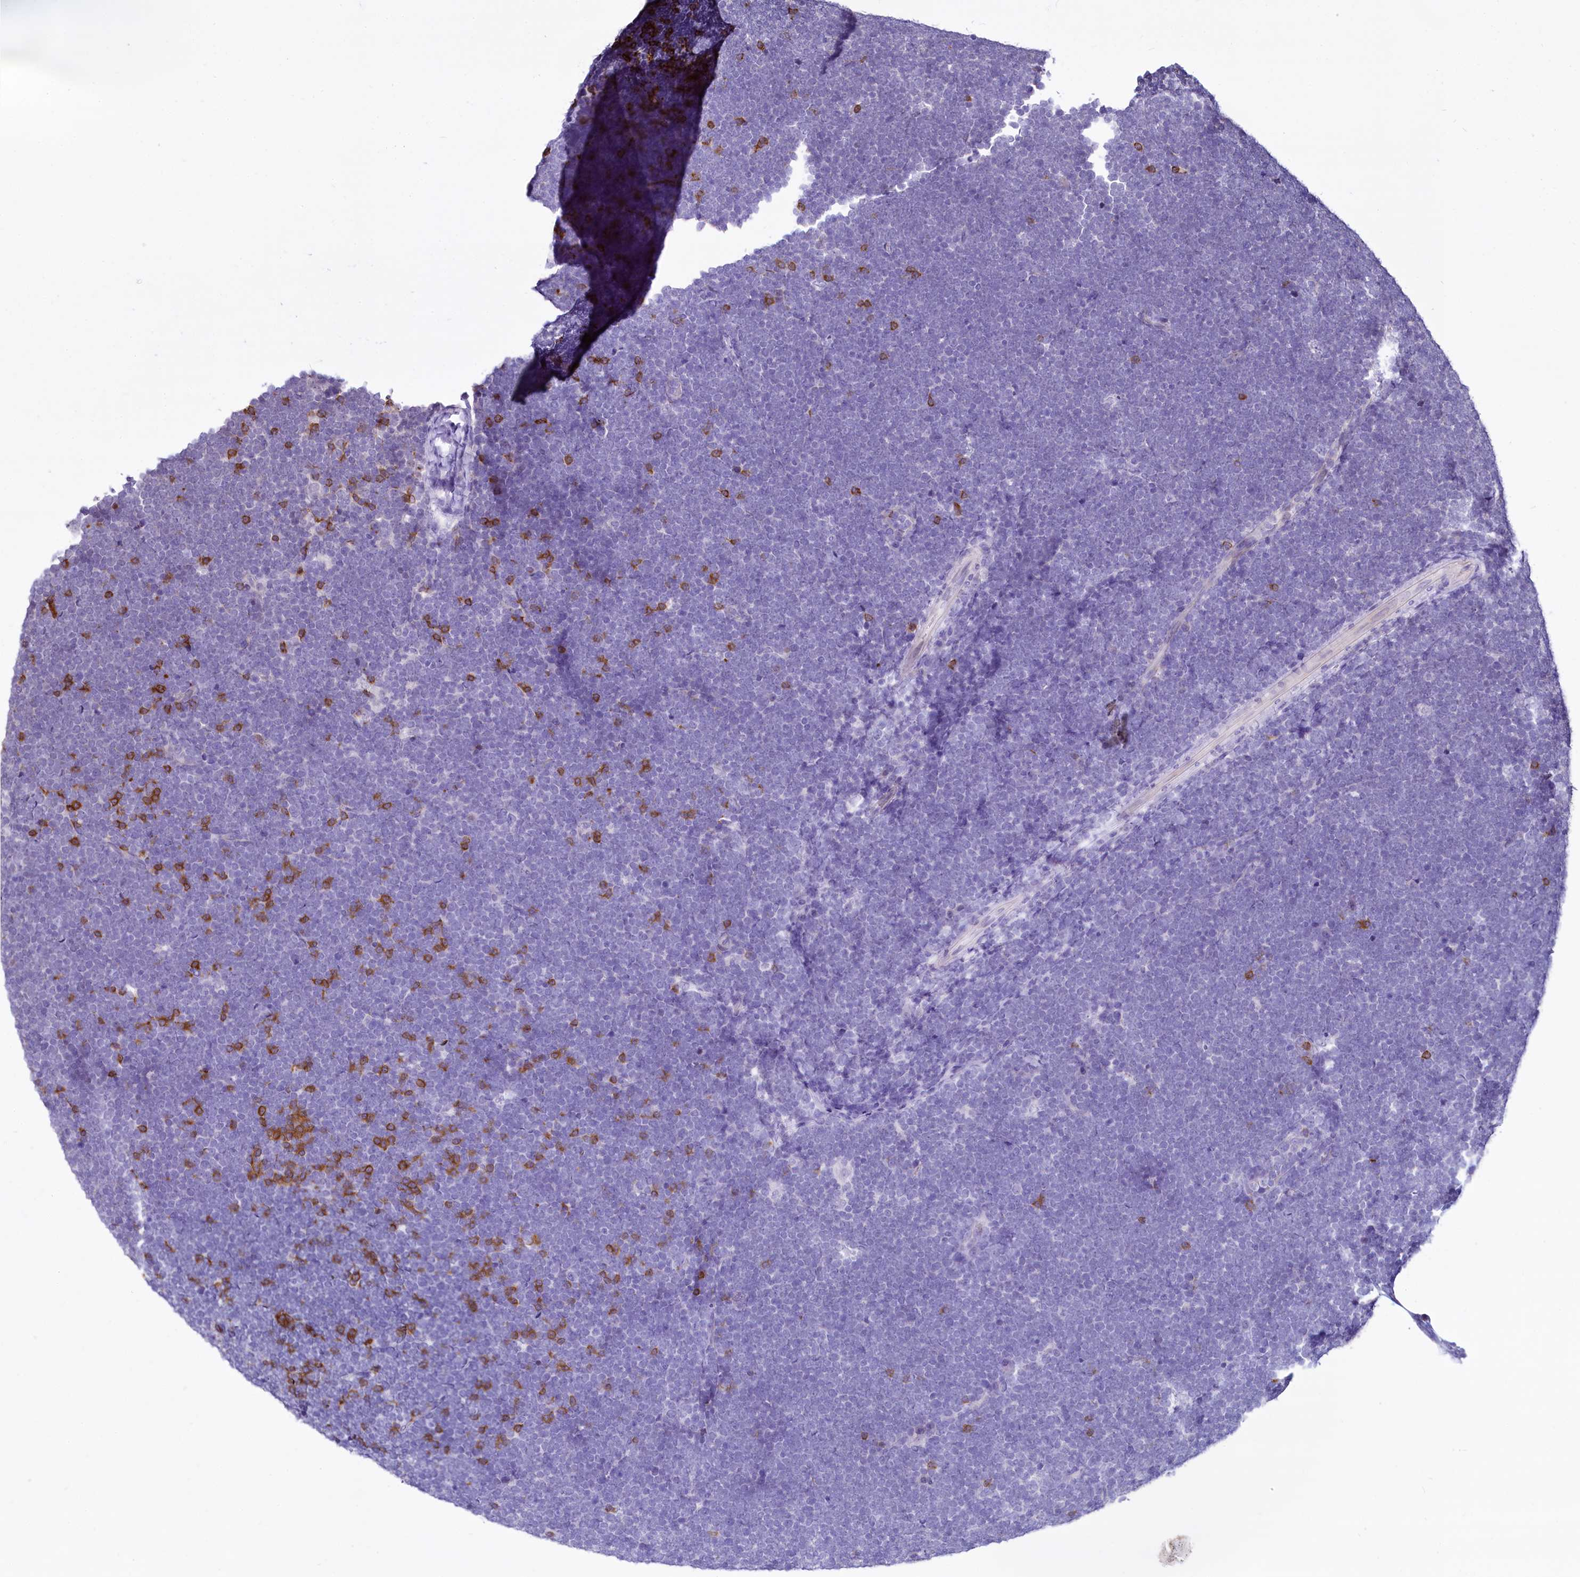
{"staining": {"intensity": "moderate", "quantity": "<25%", "location": "cytoplasmic/membranous"}, "tissue": "lymphoma", "cell_type": "Tumor cells", "image_type": "cancer", "snomed": [{"axis": "morphology", "description": "Malignant lymphoma, non-Hodgkin's type, High grade"}, {"axis": "topography", "description": "Lymph node"}], "caption": "An immunohistochemistry (IHC) histopathology image of tumor tissue is shown. Protein staining in brown shows moderate cytoplasmic/membranous positivity in lymphoma within tumor cells. Using DAB (brown) and hematoxylin (blue) stains, captured at high magnification using brightfield microscopy.", "gene": "BANK1", "patient": {"sex": "male", "age": 13}}